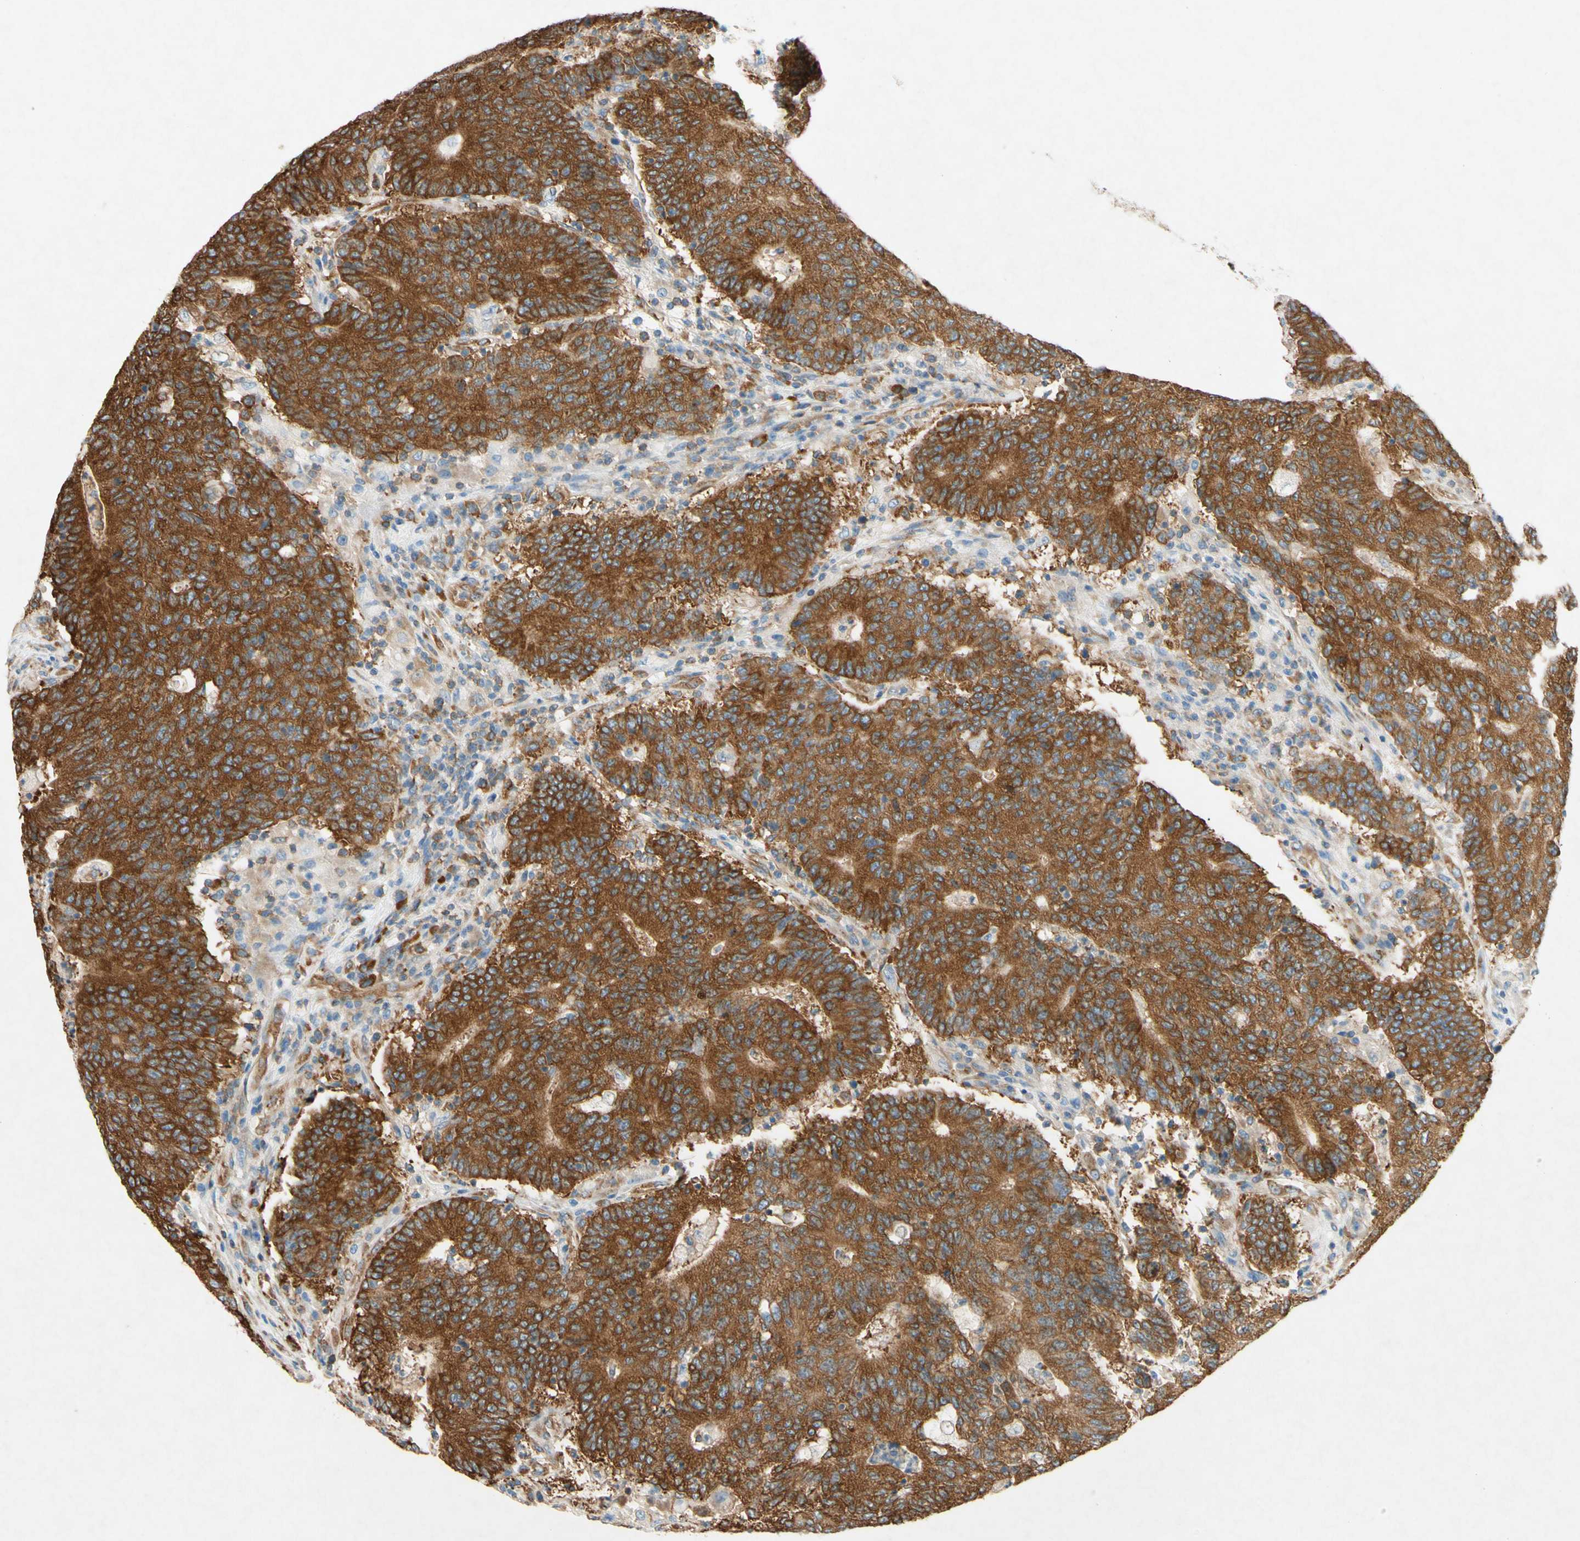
{"staining": {"intensity": "strong", "quantity": ">75%", "location": "cytoplasmic/membranous"}, "tissue": "colorectal cancer", "cell_type": "Tumor cells", "image_type": "cancer", "snomed": [{"axis": "morphology", "description": "Normal tissue, NOS"}, {"axis": "morphology", "description": "Adenocarcinoma, NOS"}, {"axis": "topography", "description": "Colon"}], "caption": "Colorectal adenocarcinoma tissue reveals strong cytoplasmic/membranous staining in approximately >75% of tumor cells Using DAB (brown) and hematoxylin (blue) stains, captured at high magnification using brightfield microscopy.", "gene": "PABPC1", "patient": {"sex": "female", "age": 75}}